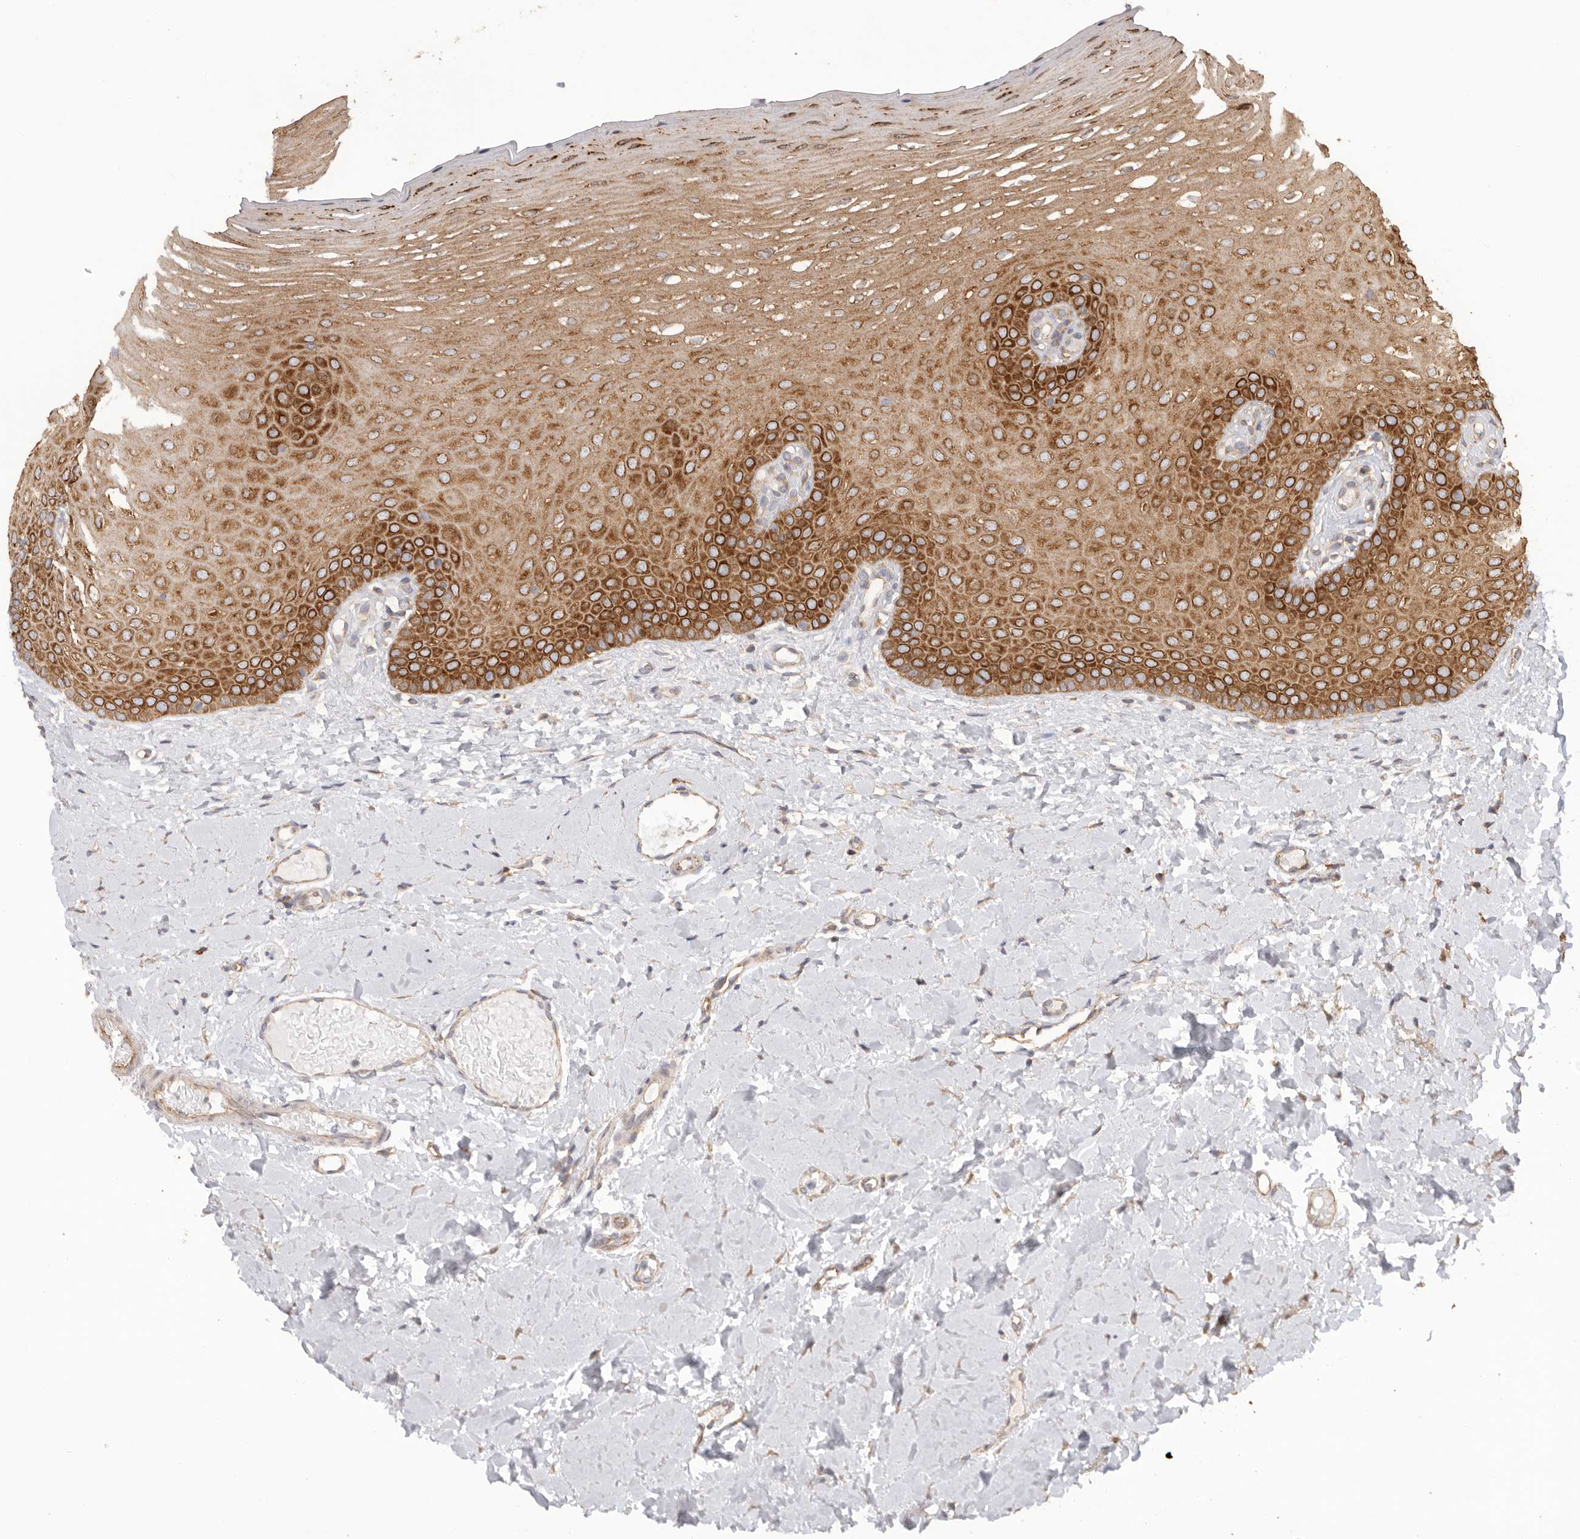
{"staining": {"intensity": "strong", "quantity": ">75%", "location": "cytoplasmic/membranous"}, "tissue": "oral mucosa", "cell_type": "Squamous epithelial cells", "image_type": "normal", "snomed": [{"axis": "morphology", "description": "Normal tissue, NOS"}, {"axis": "topography", "description": "Oral tissue"}], "caption": "This photomicrograph demonstrates IHC staining of unremarkable human oral mucosa, with high strong cytoplasmic/membranous staining in approximately >75% of squamous epithelial cells.", "gene": "SERBP1", "patient": {"sex": "female", "age": 39}}